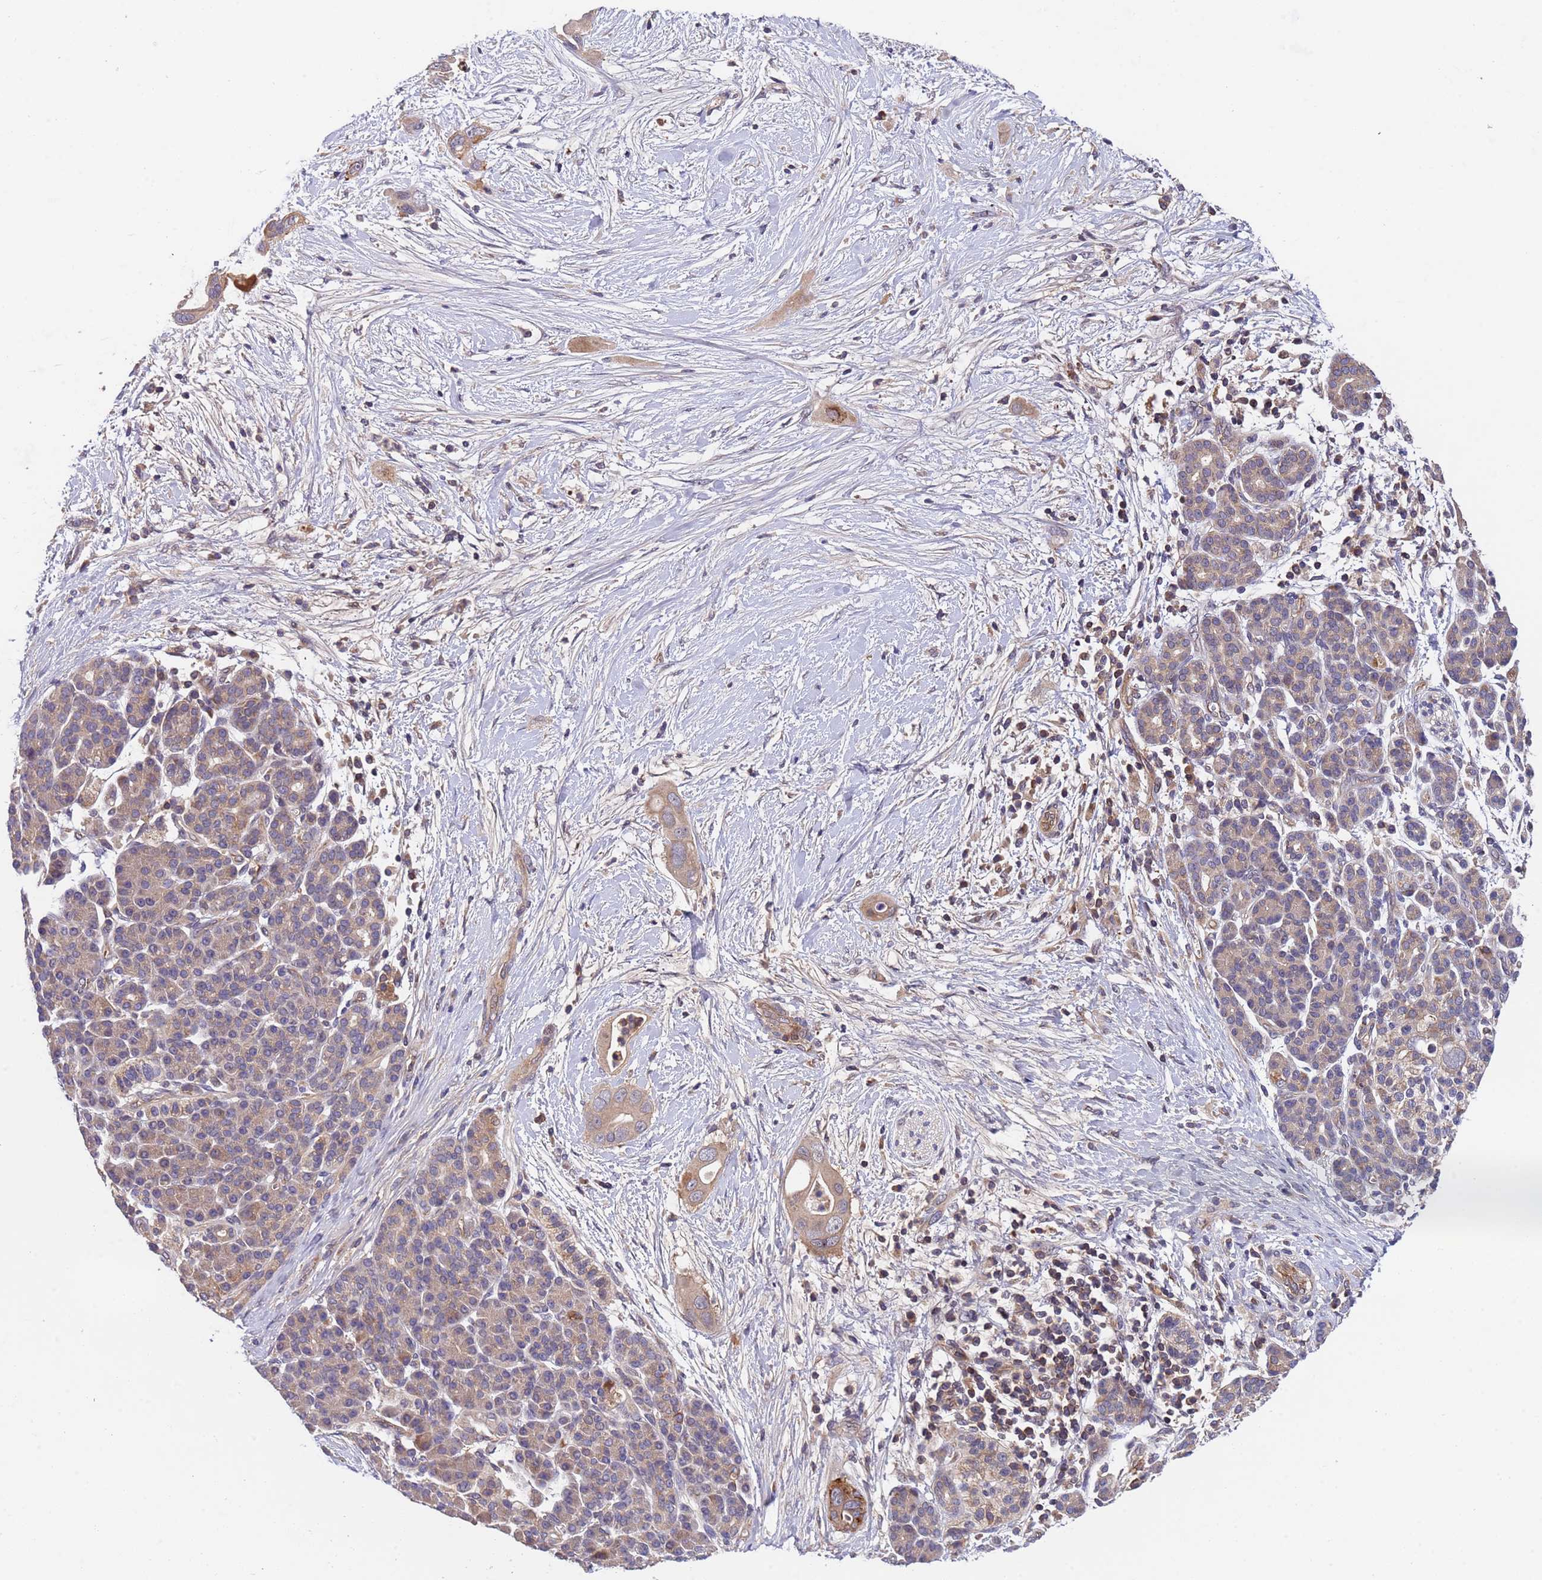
{"staining": {"intensity": "weak", "quantity": ">75%", "location": "cytoplasmic/membranous"}, "tissue": "pancreatic cancer", "cell_type": "Tumor cells", "image_type": "cancer", "snomed": [{"axis": "morphology", "description": "Adenocarcinoma, NOS"}, {"axis": "topography", "description": "Pancreas"}], "caption": "Immunohistochemistry (IHC) micrograph of human pancreatic cancer (adenocarcinoma) stained for a protein (brown), which reveals low levels of weak cytoplasmic/membranous staining in approximately >75% of tumor cells.", "gene": "PARP16", "patient": {"sex": "male", "age": 59}}